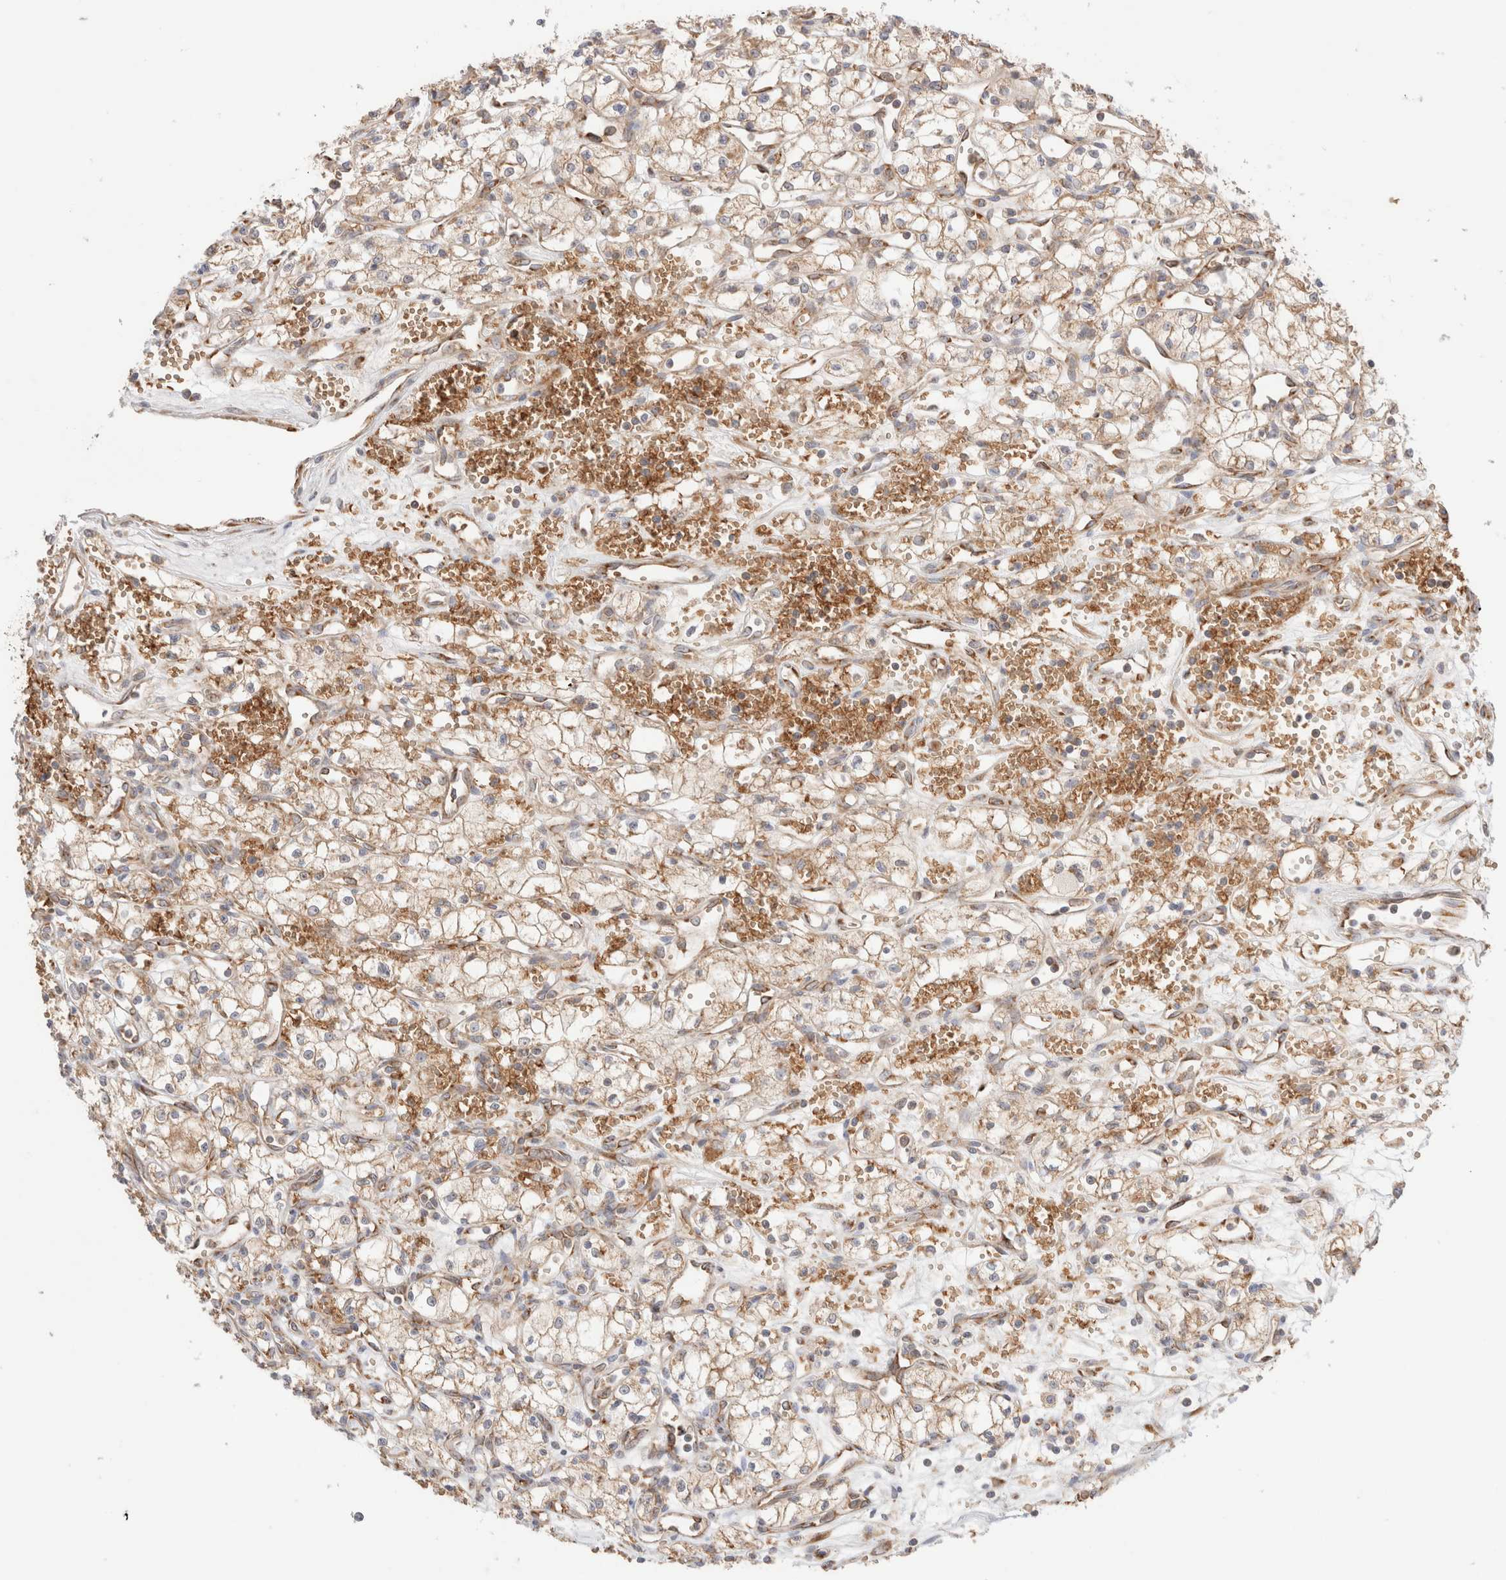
{"staining": {"intensity": "weak", "quantity": ">75%", "location": "cytoplasmic/membranous"}, "tissue": "renal cancer", "cell_type": "Tumor cells", "image_type": "cancer", "snomed": [{"axis": "morphology", "description": "Adenocarcinoma, NOS"}, {"axis": "topography", "description": "Kidney"}], "caption": "An image showing weak cytoplasmic/membranous positivity in about >75% of tumor cells in renal cancer, as visualized by brown immunohistochemical staining.", "gene": "UTS2B", "patient": {"sex": "male", "age": 59}}